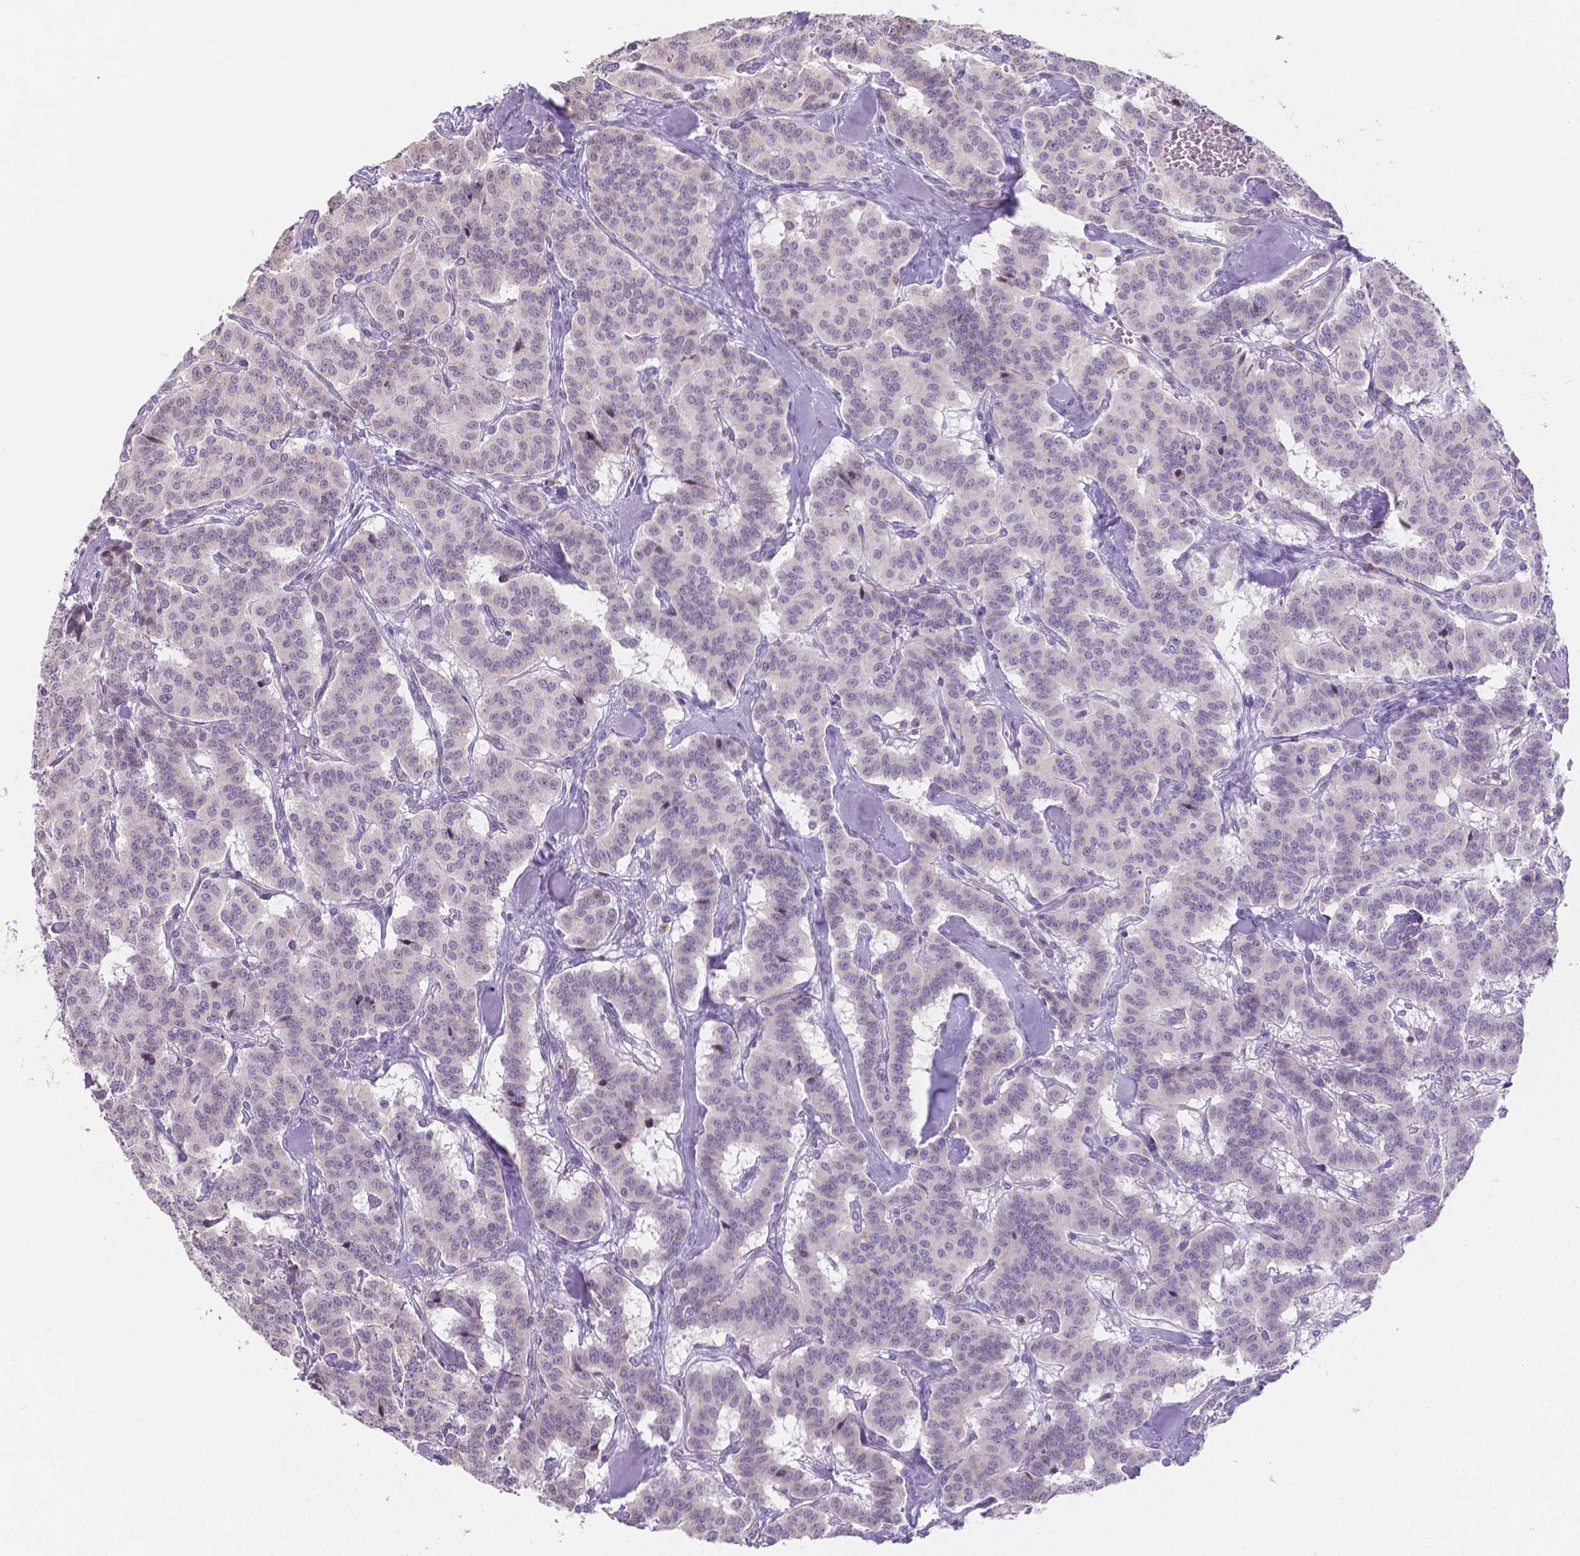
{"staining": {"intensity": "negative", "quantity": "none", "location": "none"}, "tissue": "carcinoid", "cell_type": "Tumor cells", "image_type": "cancer", "snomed": [{"axis": "morphology", "description": "Normal tissue, NOS"}, {"axis": "morphology", "description": "Carcinoid, malignant, NOS"}, {"axis": "topography", "description": "Lung"}], "caption": "Immunohistochemical staining of carcinoid demonstrates no significant positivity in tumor cells.", "gene": "DMWD", "patient": {"sex": "female", "age": 46}}